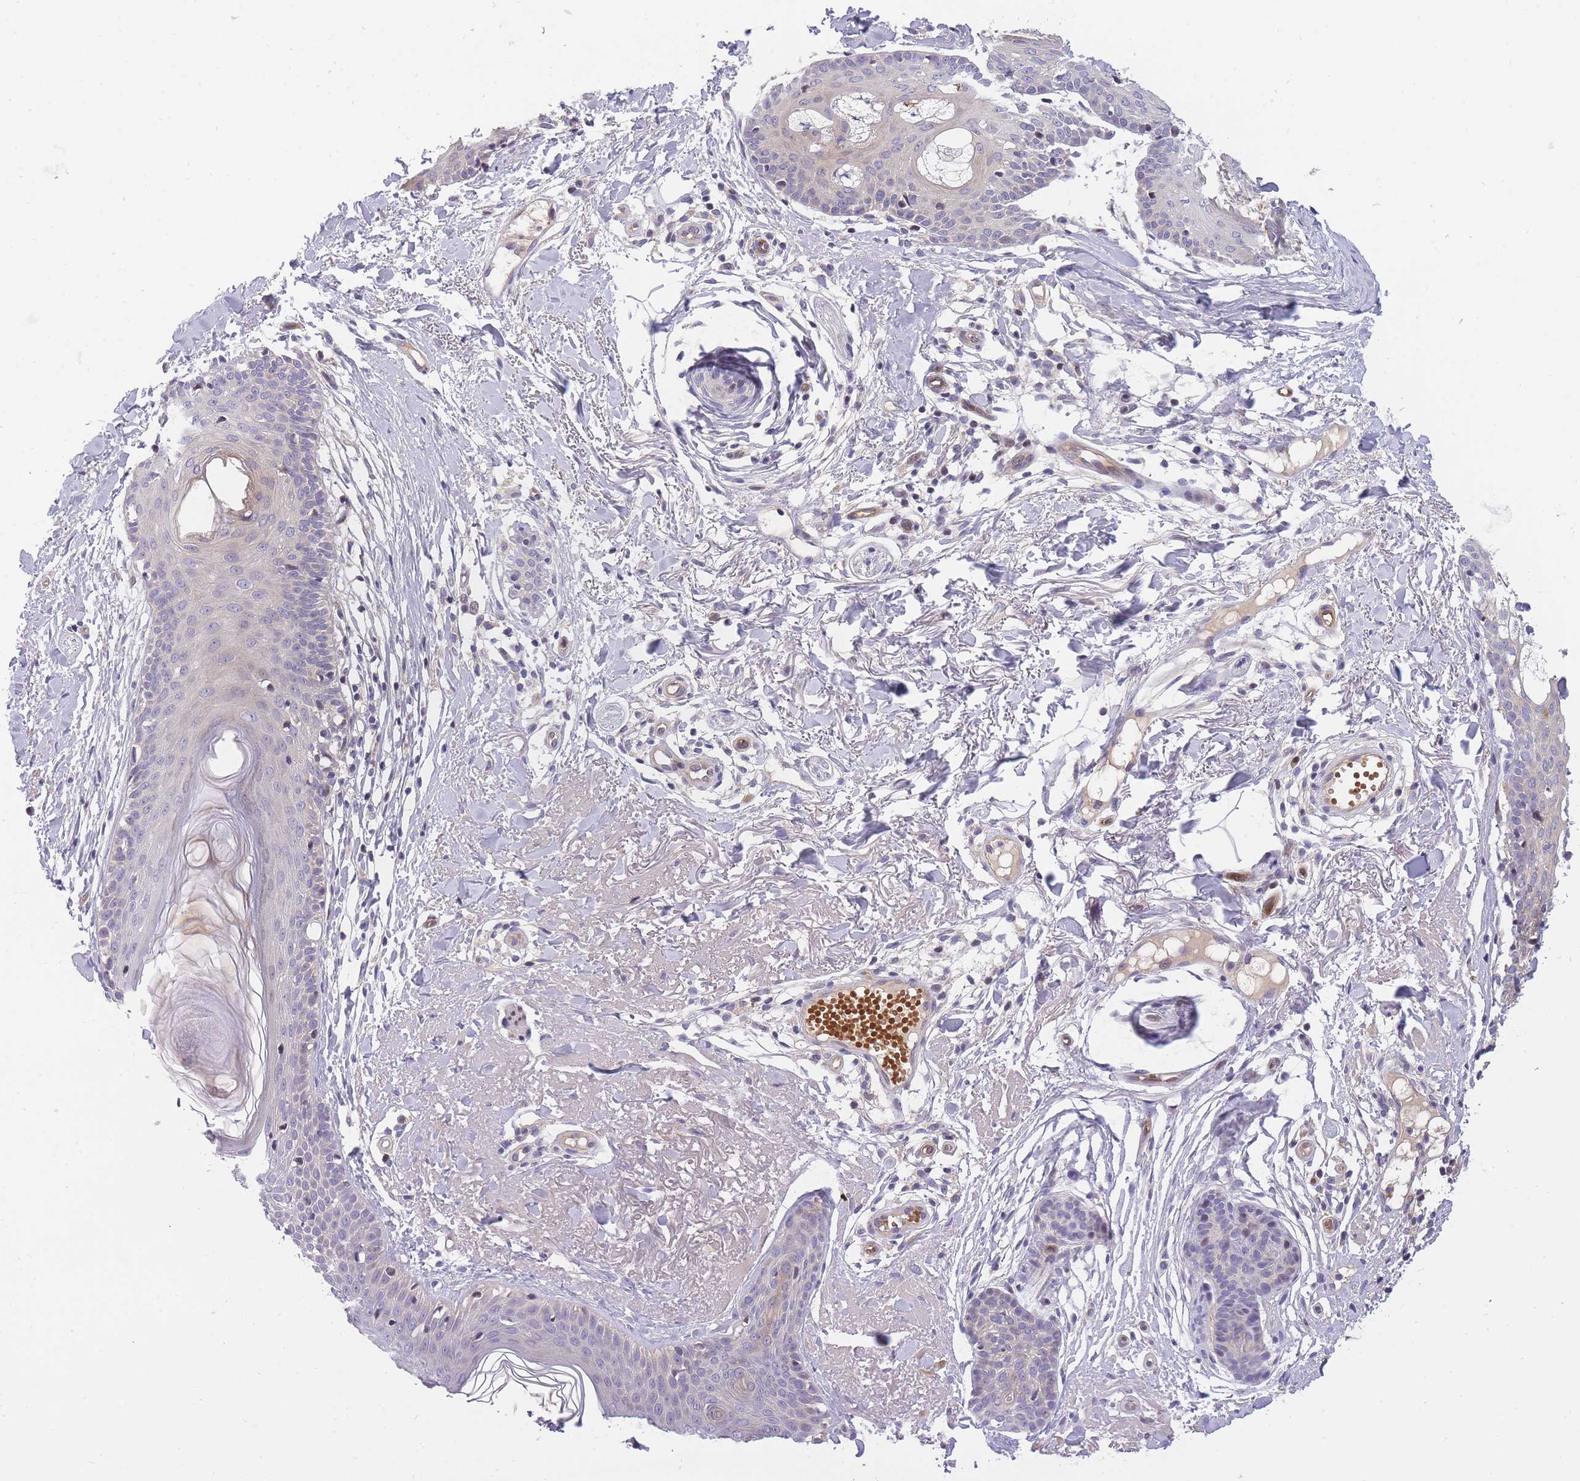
{"staining": {"intensity": "negative", "quantity": "none", "location": "none"}, "tissue": "skin cancer", "cell_type": "Tumor cells", "image_type": "cancer", "snomed": [{"axis": "morphology", "description": "Basal cell carcinoma"}, {"axis": "topography", "description": "Skin"}], "caption": "An IHC histopathology image of skin cancer is shown. There is no staining in tumor cells of skin cancer. (DAB immunohistochemistry (IHC) with hematoxylin counter stain).", "gene": "CRYGN", "patient": {"sex": "female", "age": 61}}